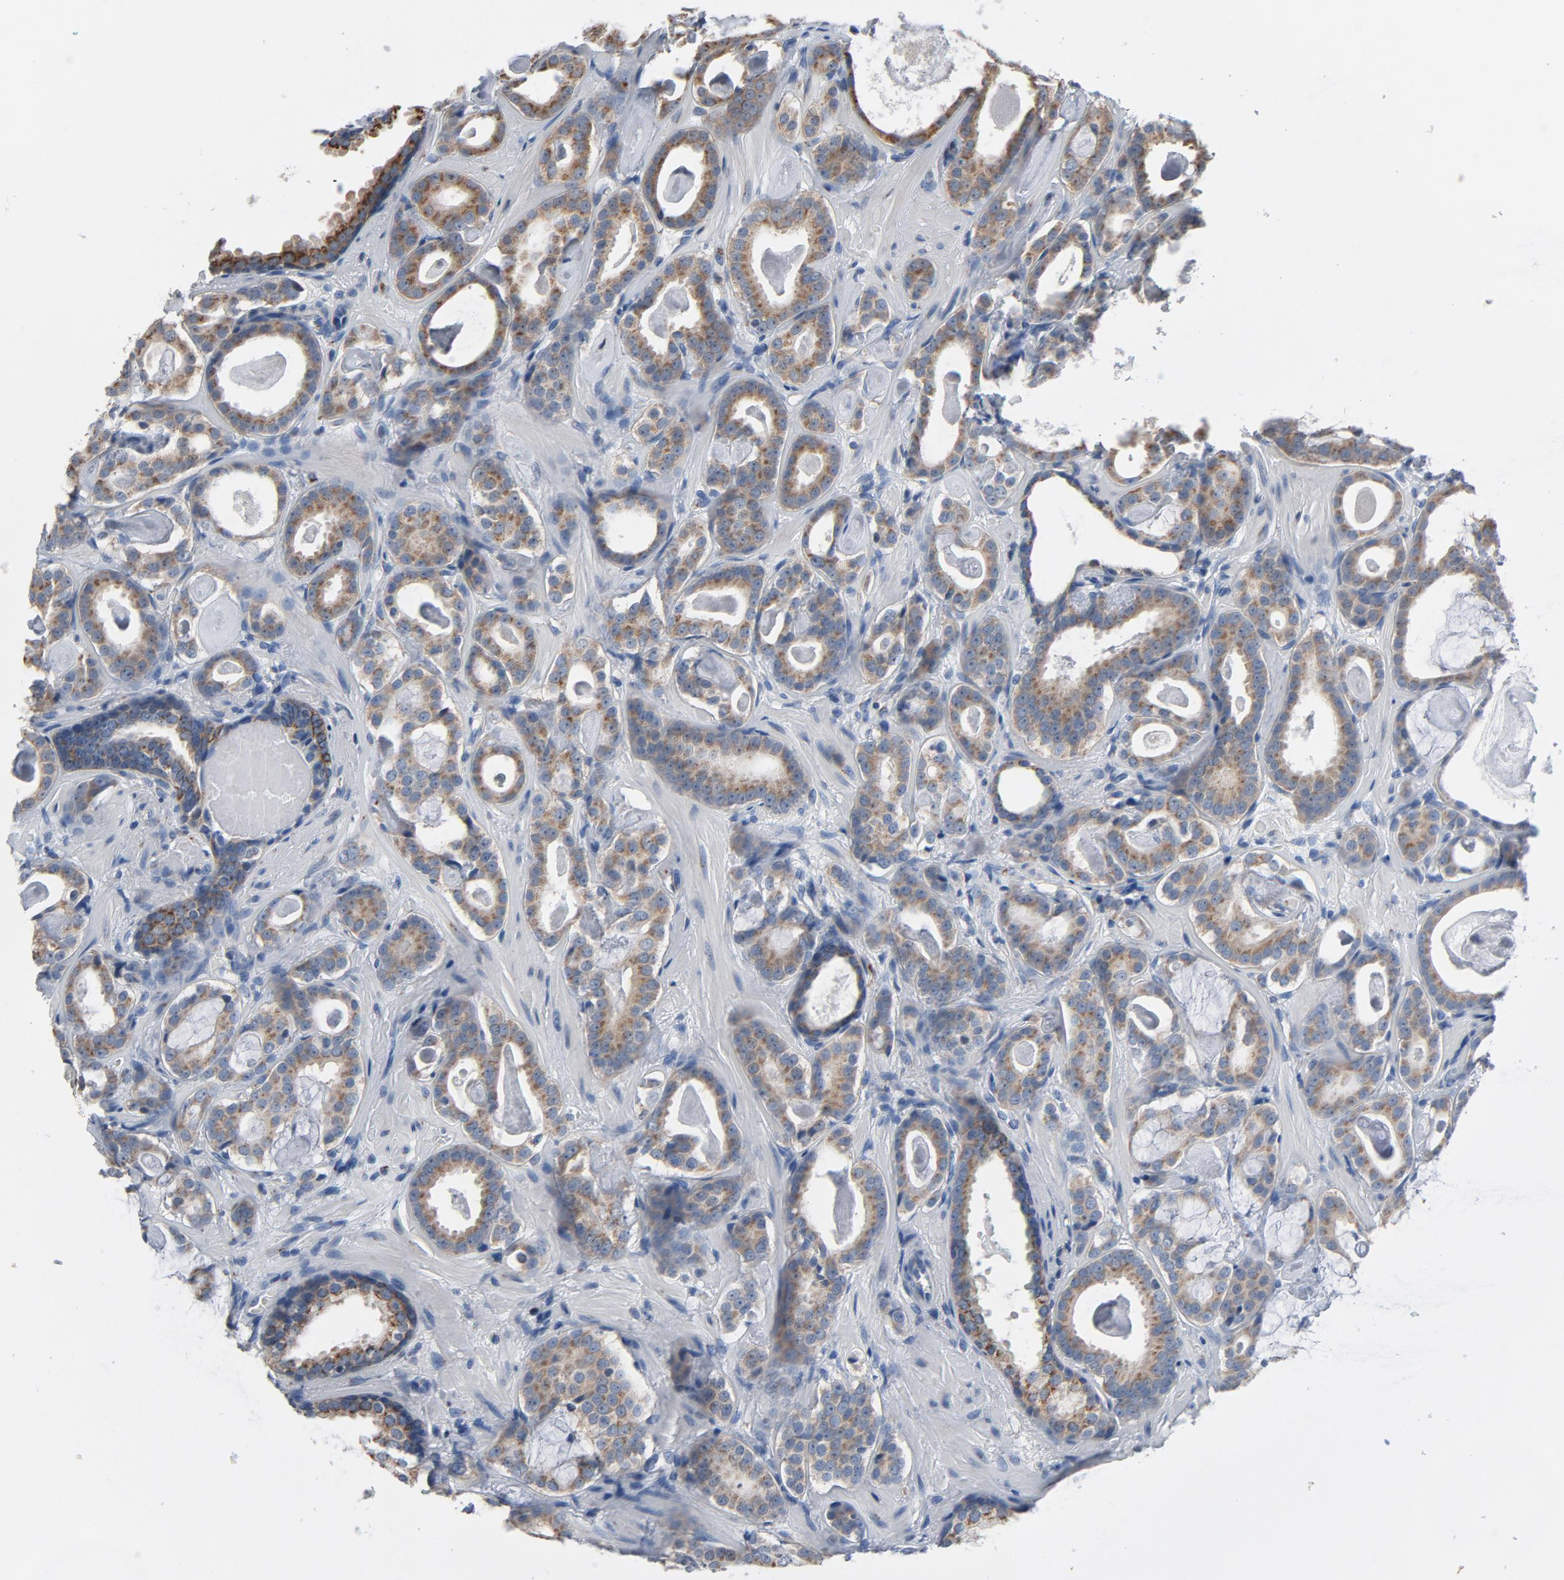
{"staining": {"intensity": "moderate", "quantity": ">75%", "location": "cytoplasmic/membranous"}, "tissue": "prostate cancer", "cell_type": "Tumor cells", "image_type": "cancer", "snomed": [{"axis": "morphology", "description": "Adenocarcinoma, Low grade"}, {"axis": "topography", "description": "Prostate"}], "caption": "Low-grade adenocarcinoma (prostate) was stained to show a protein in brown. There is medium levels of moderate cytoplasmic/membranous staining in approximately >75% of tumor cells.", "gene": "YIPF6", "patient": {"sex": "male", "age": 57}}